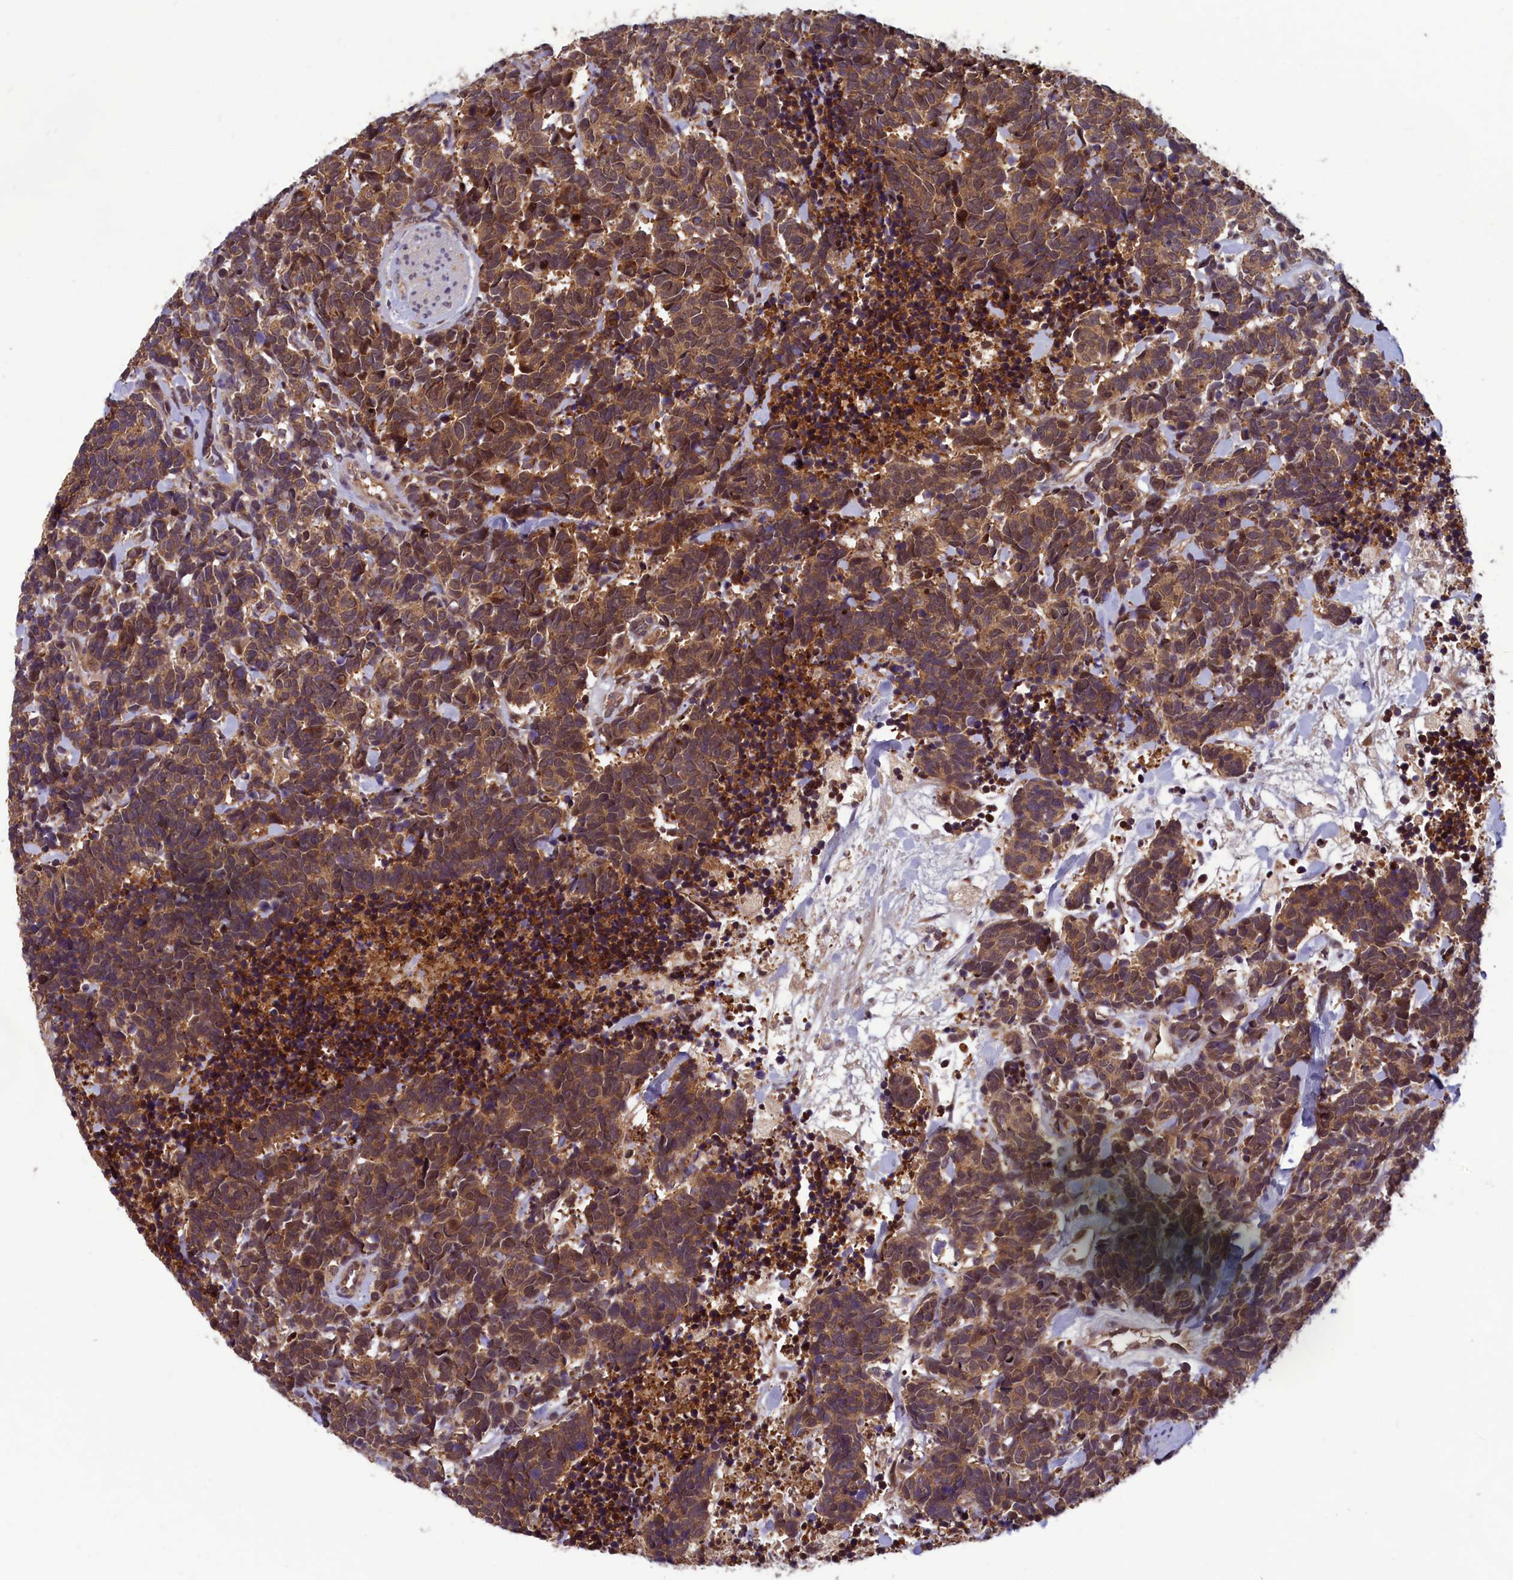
{"staining": {"intensity": "moderate", "quantity": ">75%", "location": "cytoplasmic/membranous"}, "tissue": "carcinoid", "cell_type": "Tumor cells", "image_type": "cancer", "snomed": [{"axis": "morphology", "description": "Carcinoma, NOS"}, {"axis": "morphology", "description": "Carcinoid, malignant, NOS"}, {"axis": "topography", "description": "Prostate"}], "caption": "Protein staining of malignant carcinoid tissue shows moderate cytoplasmic/membranous expression in about >75% of tumor cells.", "gene": "CCDC15", "patient": {"sex": "male", "age": 57}}